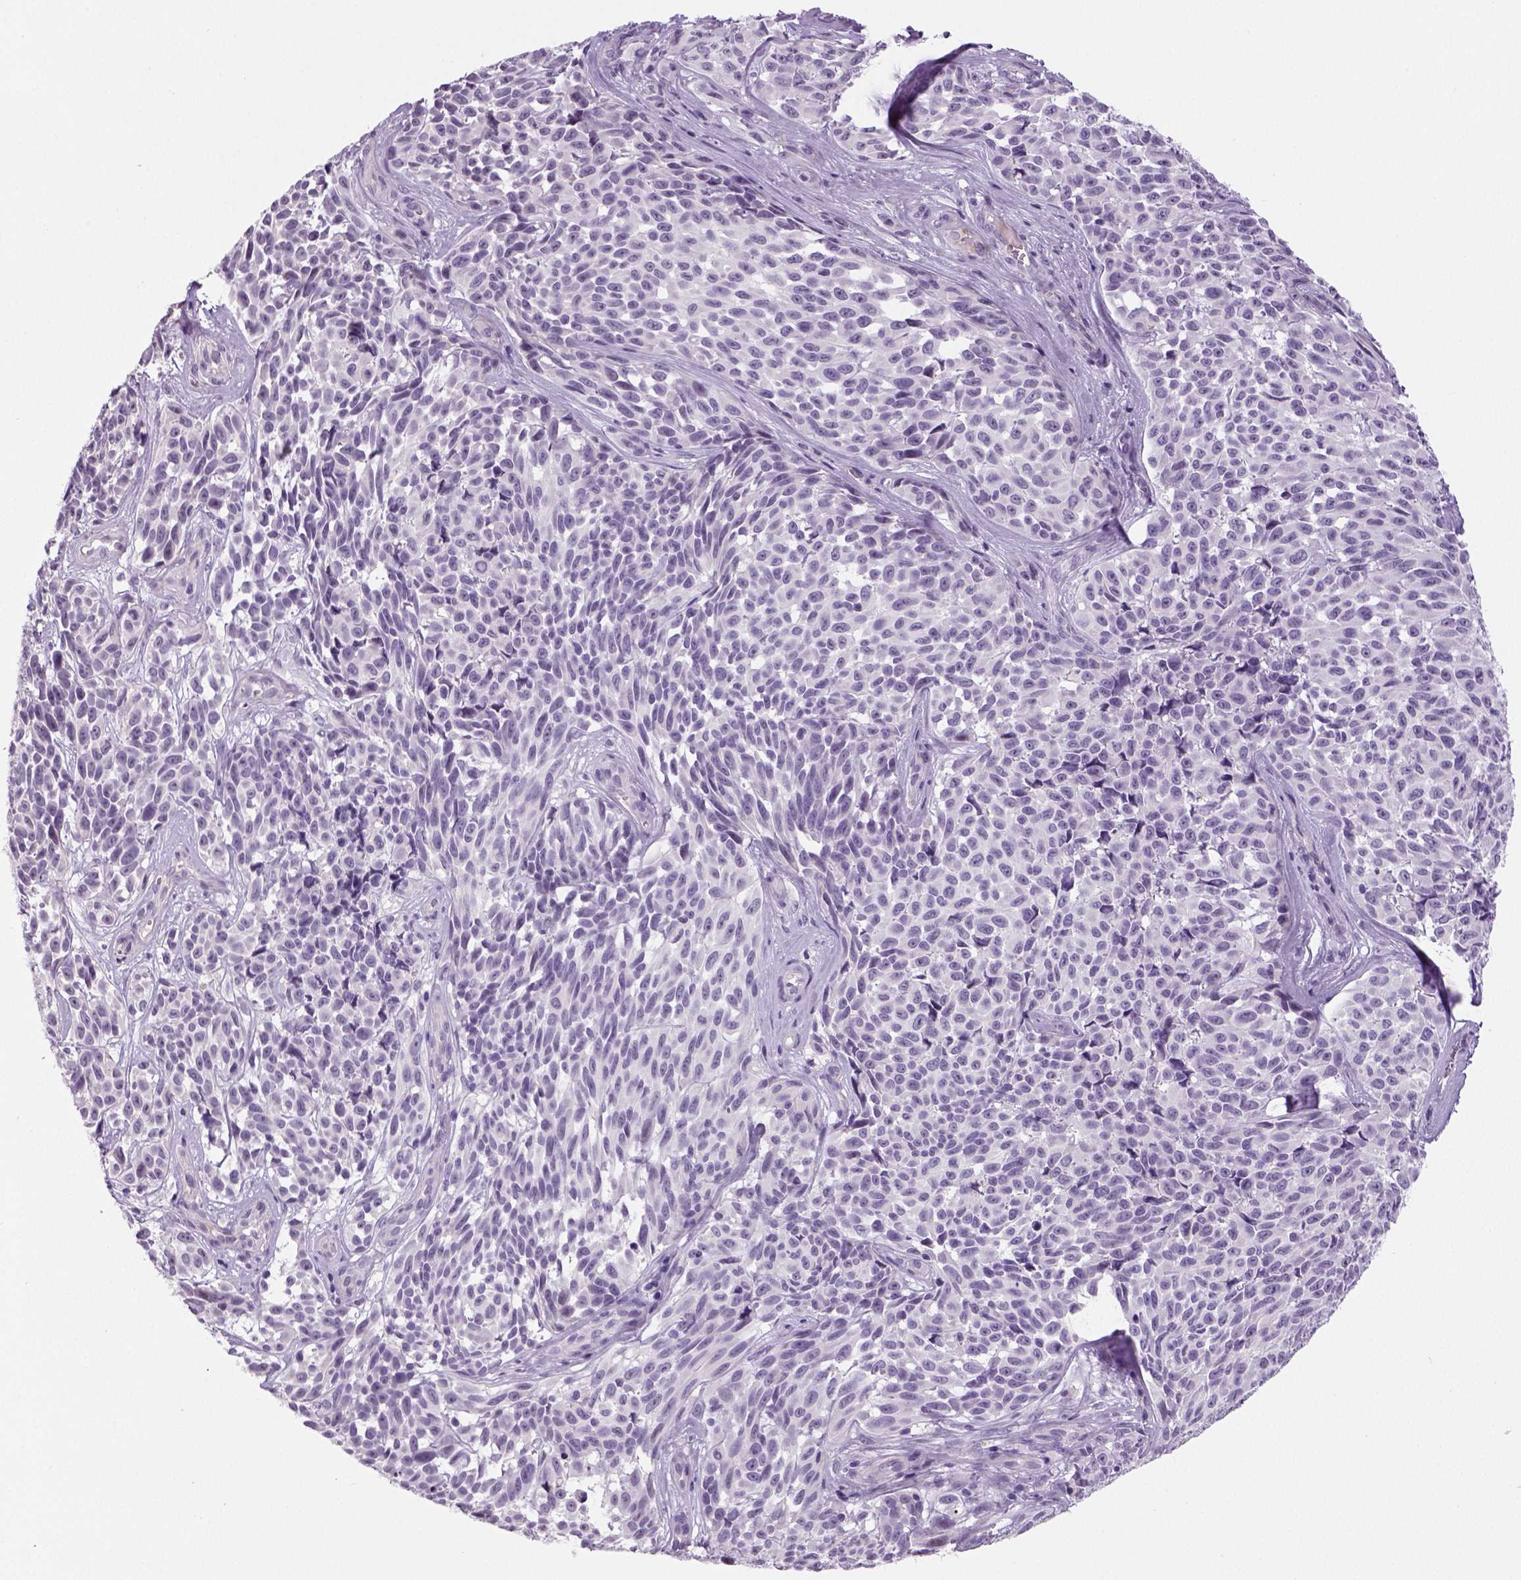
{"staining": {"intensity": "negative", "quantity": "none", "location": "none"}, "tissue": "melanoma", "cell_type": "Tumor cells", "image_type": "cancer", "snomed": [{"axis": "morphology", "description": "Malignant melanoma, NOS"}, {"axis": "topography", "description": "Skin"}], "caption": "Immunohistochemical staining of human melanoma displays no significant staining in tumor cells.", "gene": "TSPAN7", "patient": {"sex": "female", "age": 88}}